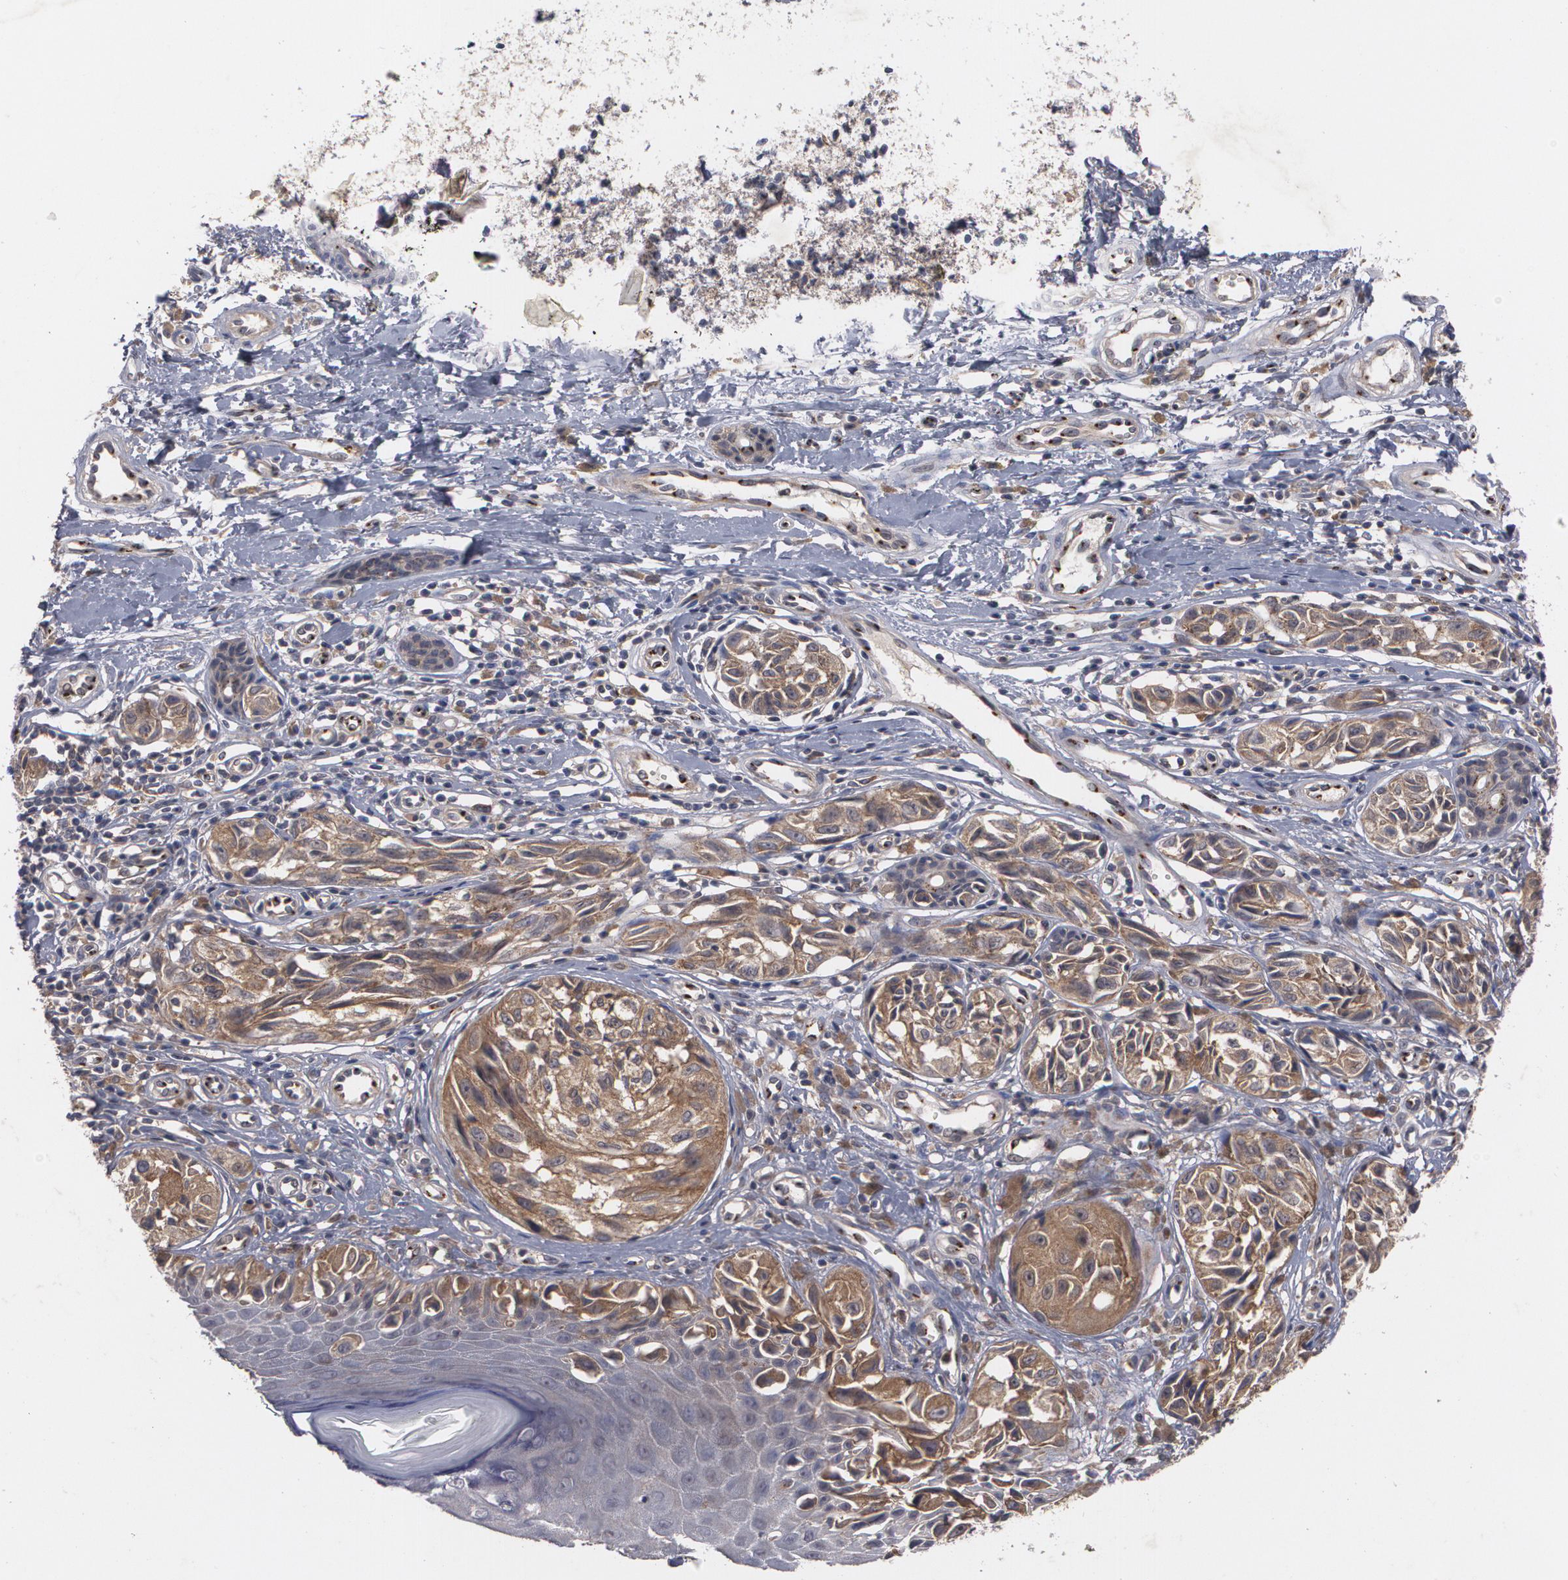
{"staining": {"intensity": "weak", "quantity": ">75%", "location": "cytoplasmic/membranous"}, "tissue": "melanoma", "cell_type": "Tumor cells", "image_type": "cancer", "snomed": [{"axis": "morphology", "description": "Malignant melanoma, NOS"}, {"axis": "topography", "description": "Skin"}], "caption": "A brown stain shows weak cytoplasmic/membranous staining of a protein in human malignant melanoma tumor cells. (brown staining indicates protein expression, while blue staining denotes nuclei).", "gene": "HTT", "patient": {"sex": "male", "age": 67}}